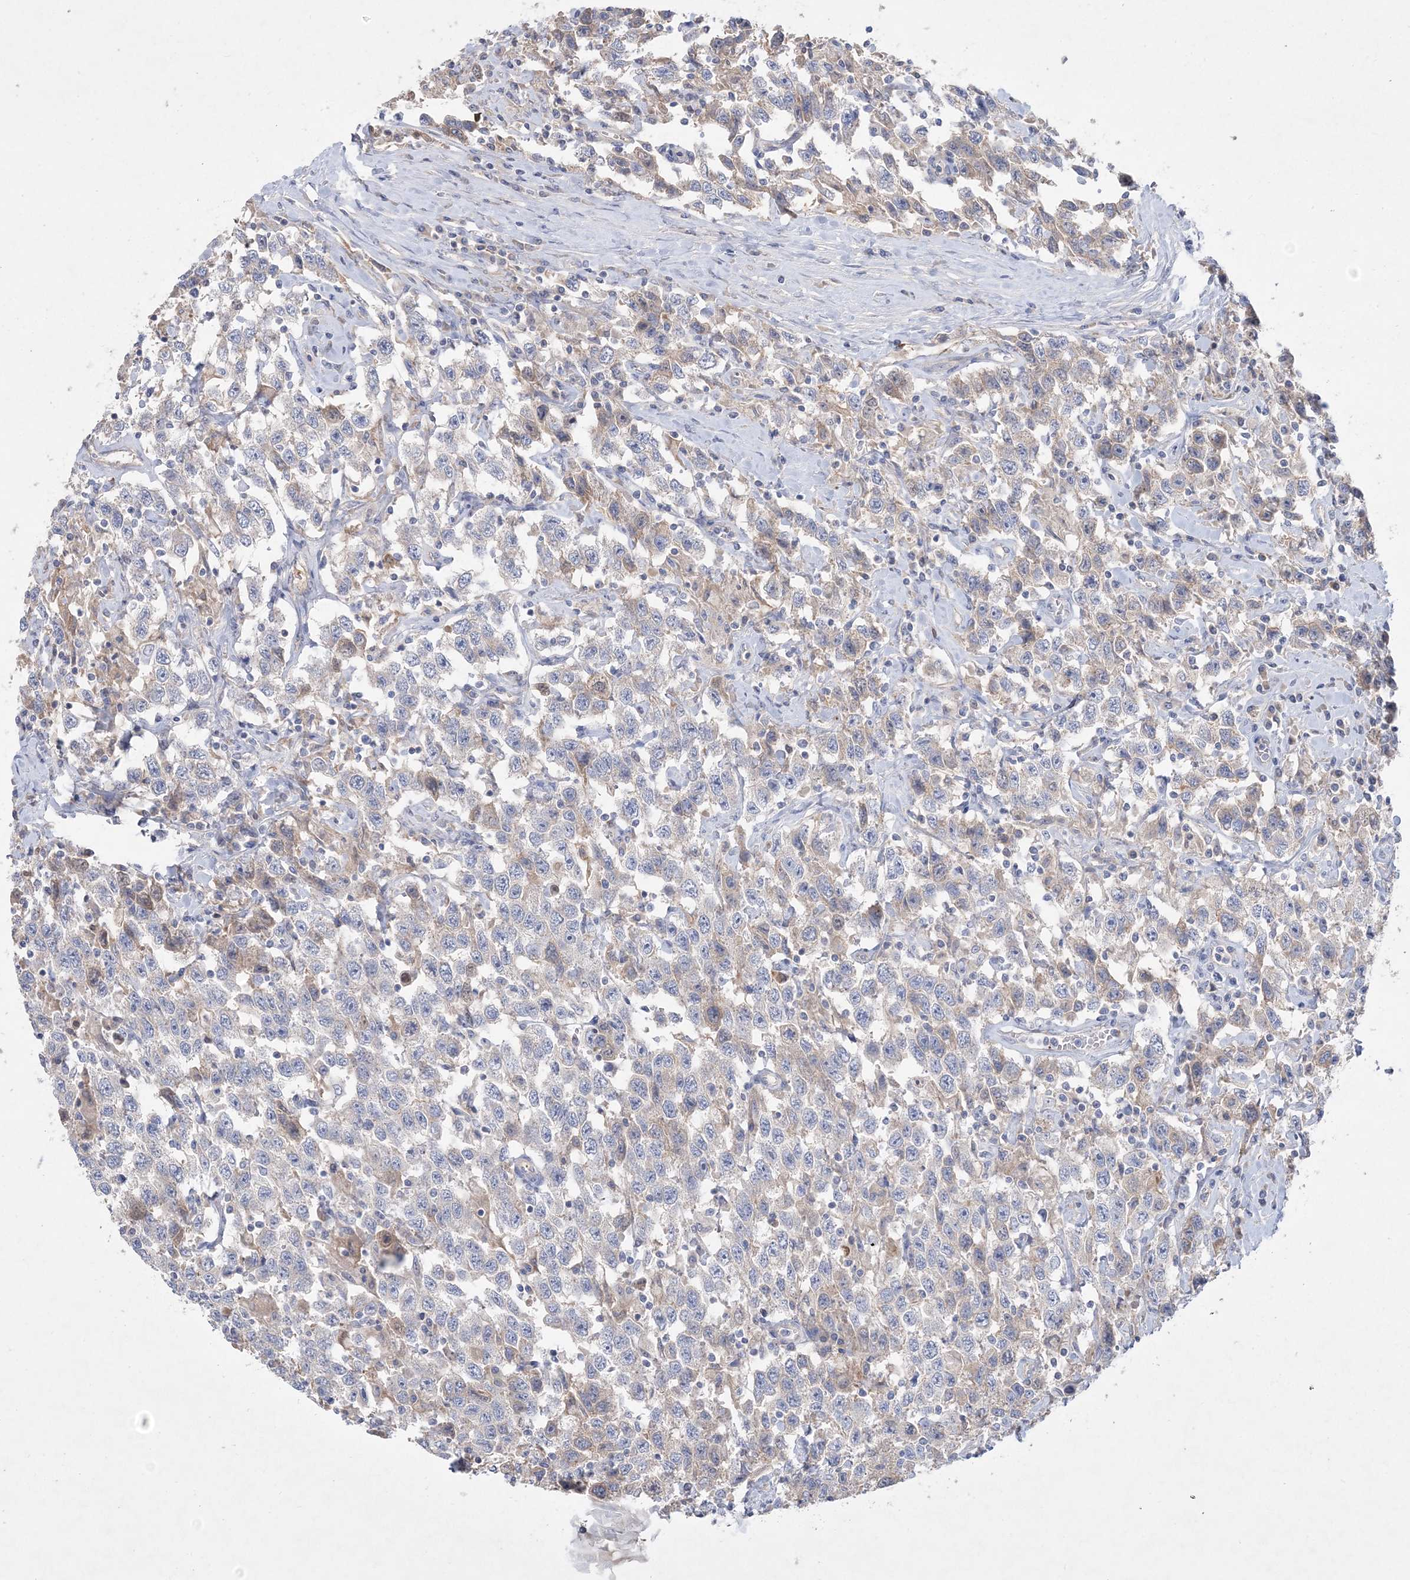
{"staining": {"intensity": "negative", "quantity": "none", "location": "none"}, "tissue": "testis cancer", "cell_type": "Tumor cells", "image_type": "cancer", "snomed": [{"axis": "morphology", "description": "Seminoma, NOS"}, {"axis": "topography", "description": "Testis"}], "caption": "An immunohistochemistry histopathology image of seminoma (testis) is shown. There is no staining in tumor cells of seminoma (testis).", "gene": "ADCK2", "patient": {"sex": "male", "age": 41}}